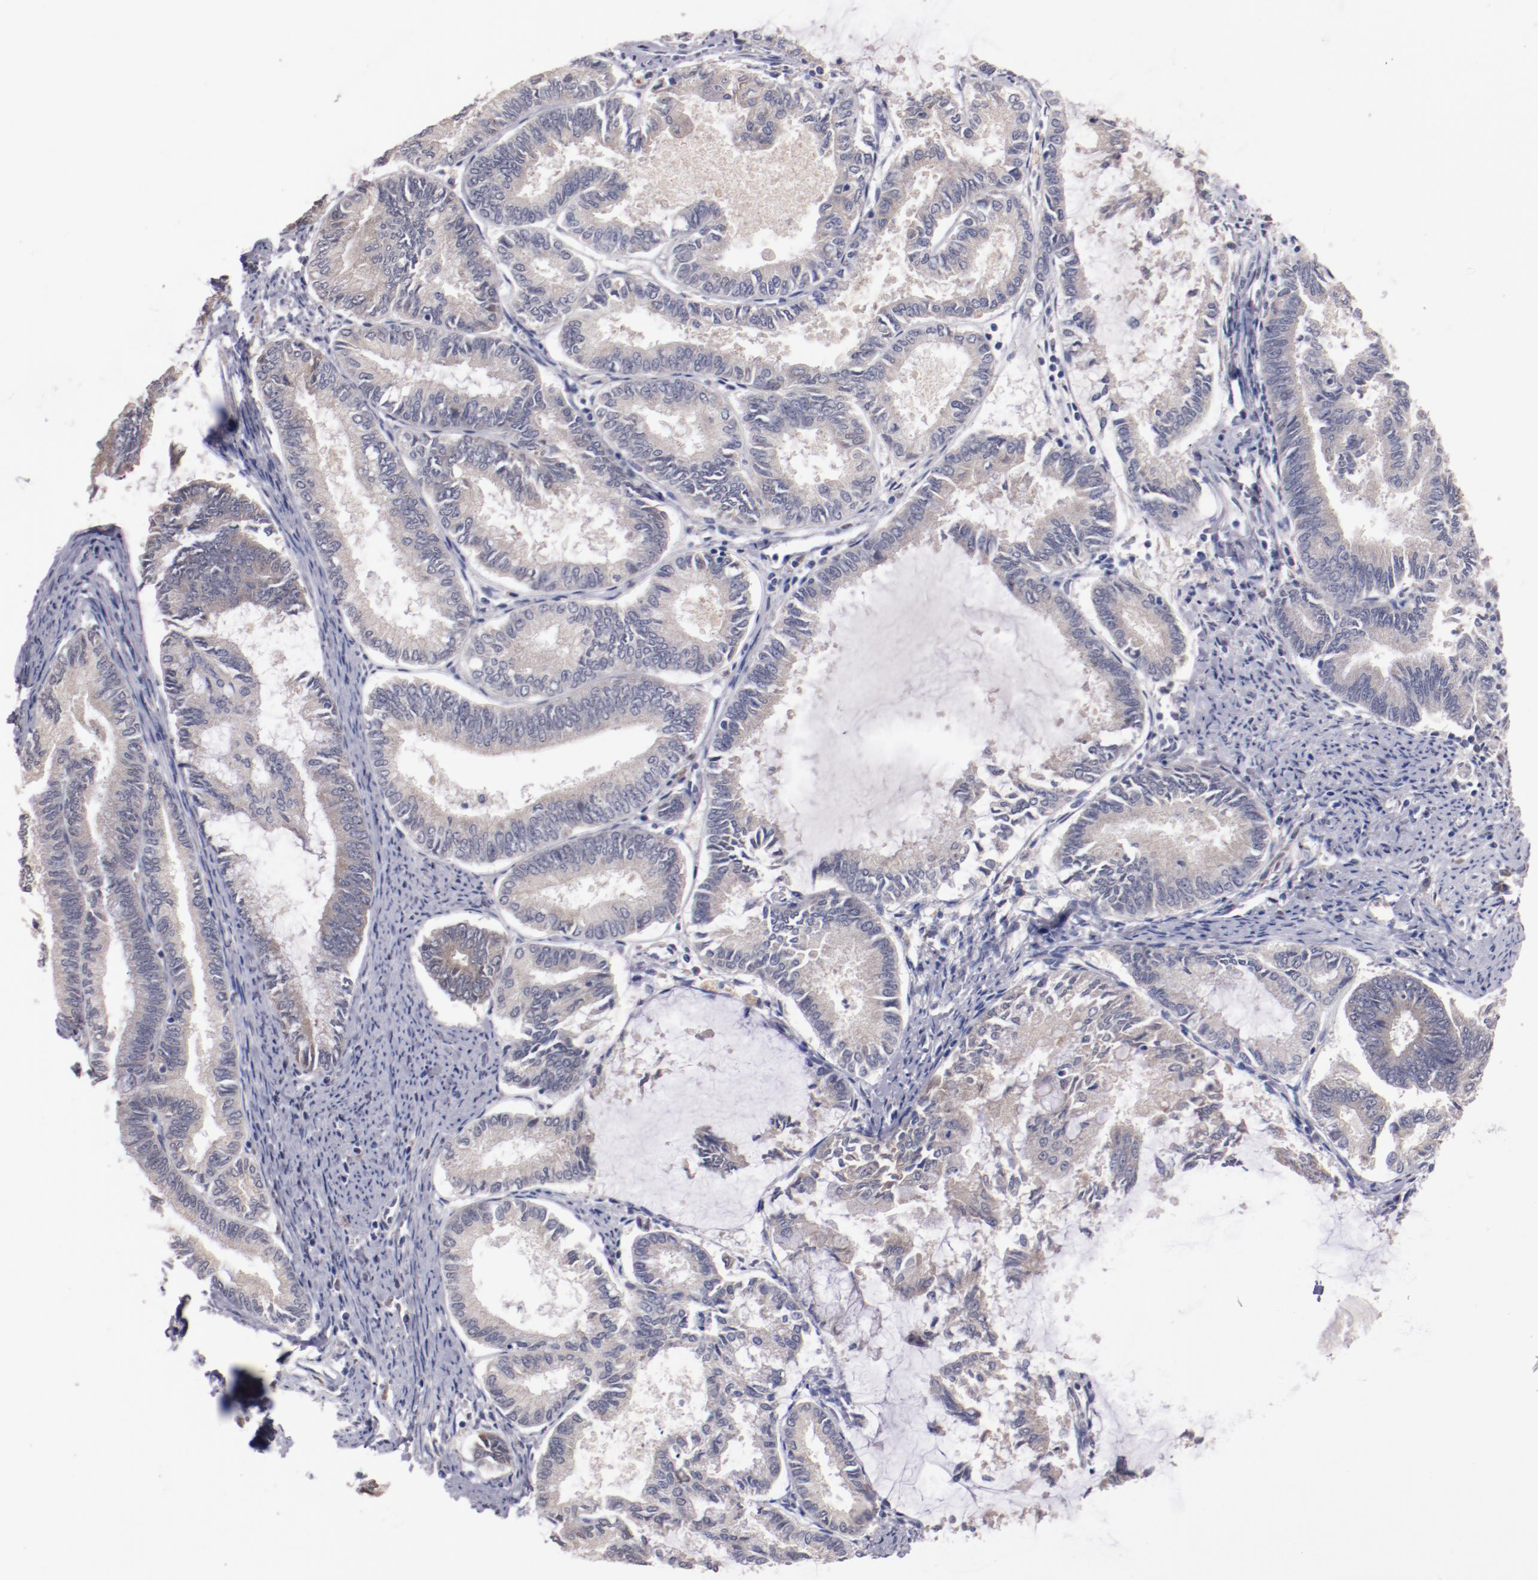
{"staining": {"intensity": "weak", "quantity": ">75%", "location": "cytoplasmic/membranous"}, "tissue": "endometrial cancer", "cell_type": "Tumor cells", "image_type": "cancer", "snomed": [{"axis": "morphology", "description": "Adenocarcinoma, NOS"}, {"axis": "topography", "description": "Endometrium"}], "caption": "Immunohistochemistry (DAB (3,3'-diaminobenzidine)) staining of human endometrial cancer (adenocarcinoma) shows weak cytoplasmic/membranous protein positivity in approximately >75% of tumor cells. The protein is stained brown, and the nuclei are stained in blue (DAB IHC with brightfield microscopy, high magnification).", "gene": "FAM81A", "patient": {"sex": "female", "age": 86}}